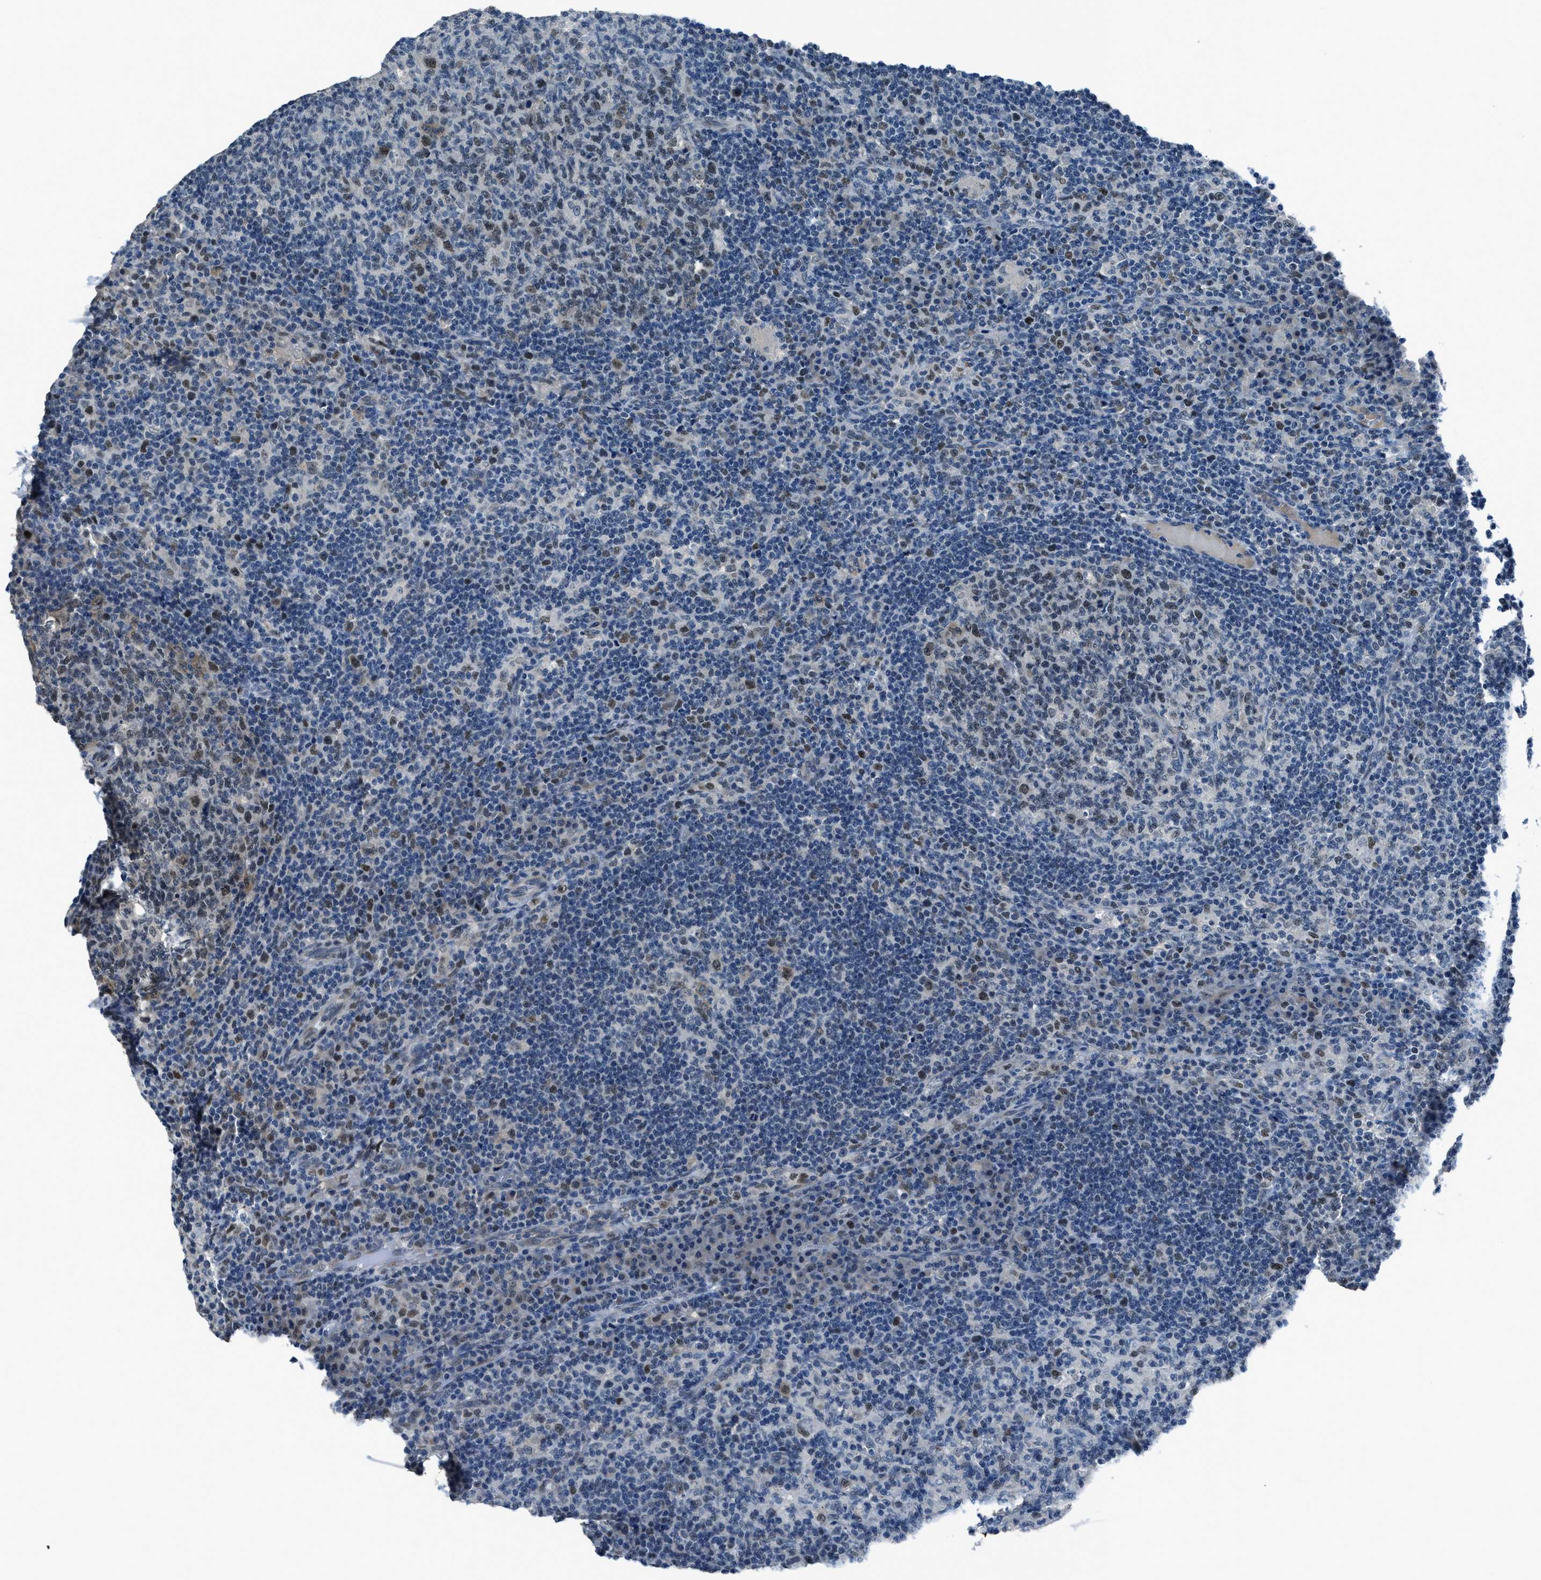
{"staining": {"intensity": "weak", "quantity": "25%-75%", "location": "nuclear"}, "tissue": "lymph node", "cell_type": "Germinal center cells", "image_type": "normal", "snomed": [{"axis": "morphology", "description": "Normal tissue, NOS"}, {"axis": "morphology", "description": "Inflammation, NOS"}, {"axis": "topography", "description": "Lymph node"}], "caption": "Lymph node stained for a protein (brown) displays weak nuclear positive staining in about 25%-75% of germinal center cells.", "gene": "DUSP19", "patient": {"sex": "male", "age": 55}}